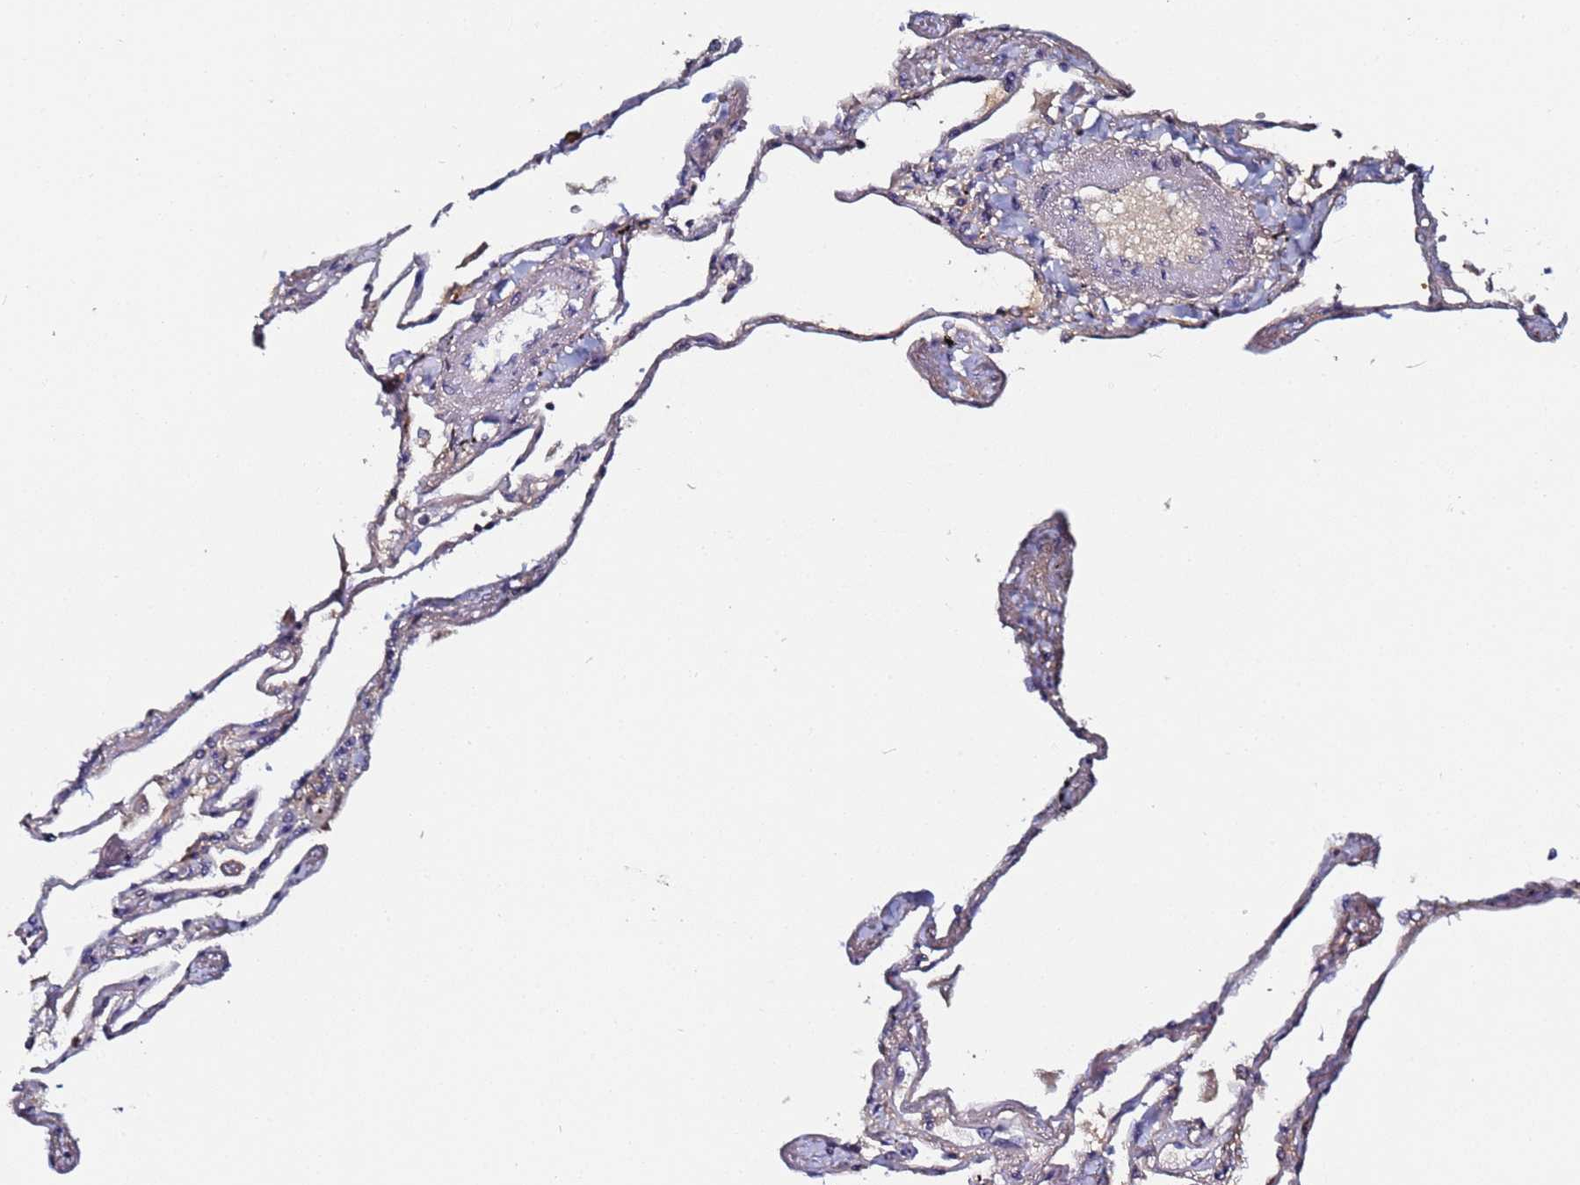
{"staining": {"intensity": "negative", "quantity": "none", "location": "none"}, "tissue": "lung", "cell_type": "Alveolar cells", "image_type": "normal", "snomed": [{"axis": "morphology", "description": "Normal tissue, NOS"}, {"axis": "topography", "description": "Lung"}], "caption": "Alveolar cells show no significant staining in unremarkable lung. The staining was performed using DAB (3,3'-diaminobenzidine) to visualize the protein expression in brown, while the nuclei were stained in blue with hematoxylin (Magnification: 20x).", "gene": "LRRC69", "patient": {"sex": "female", "age": 67}}